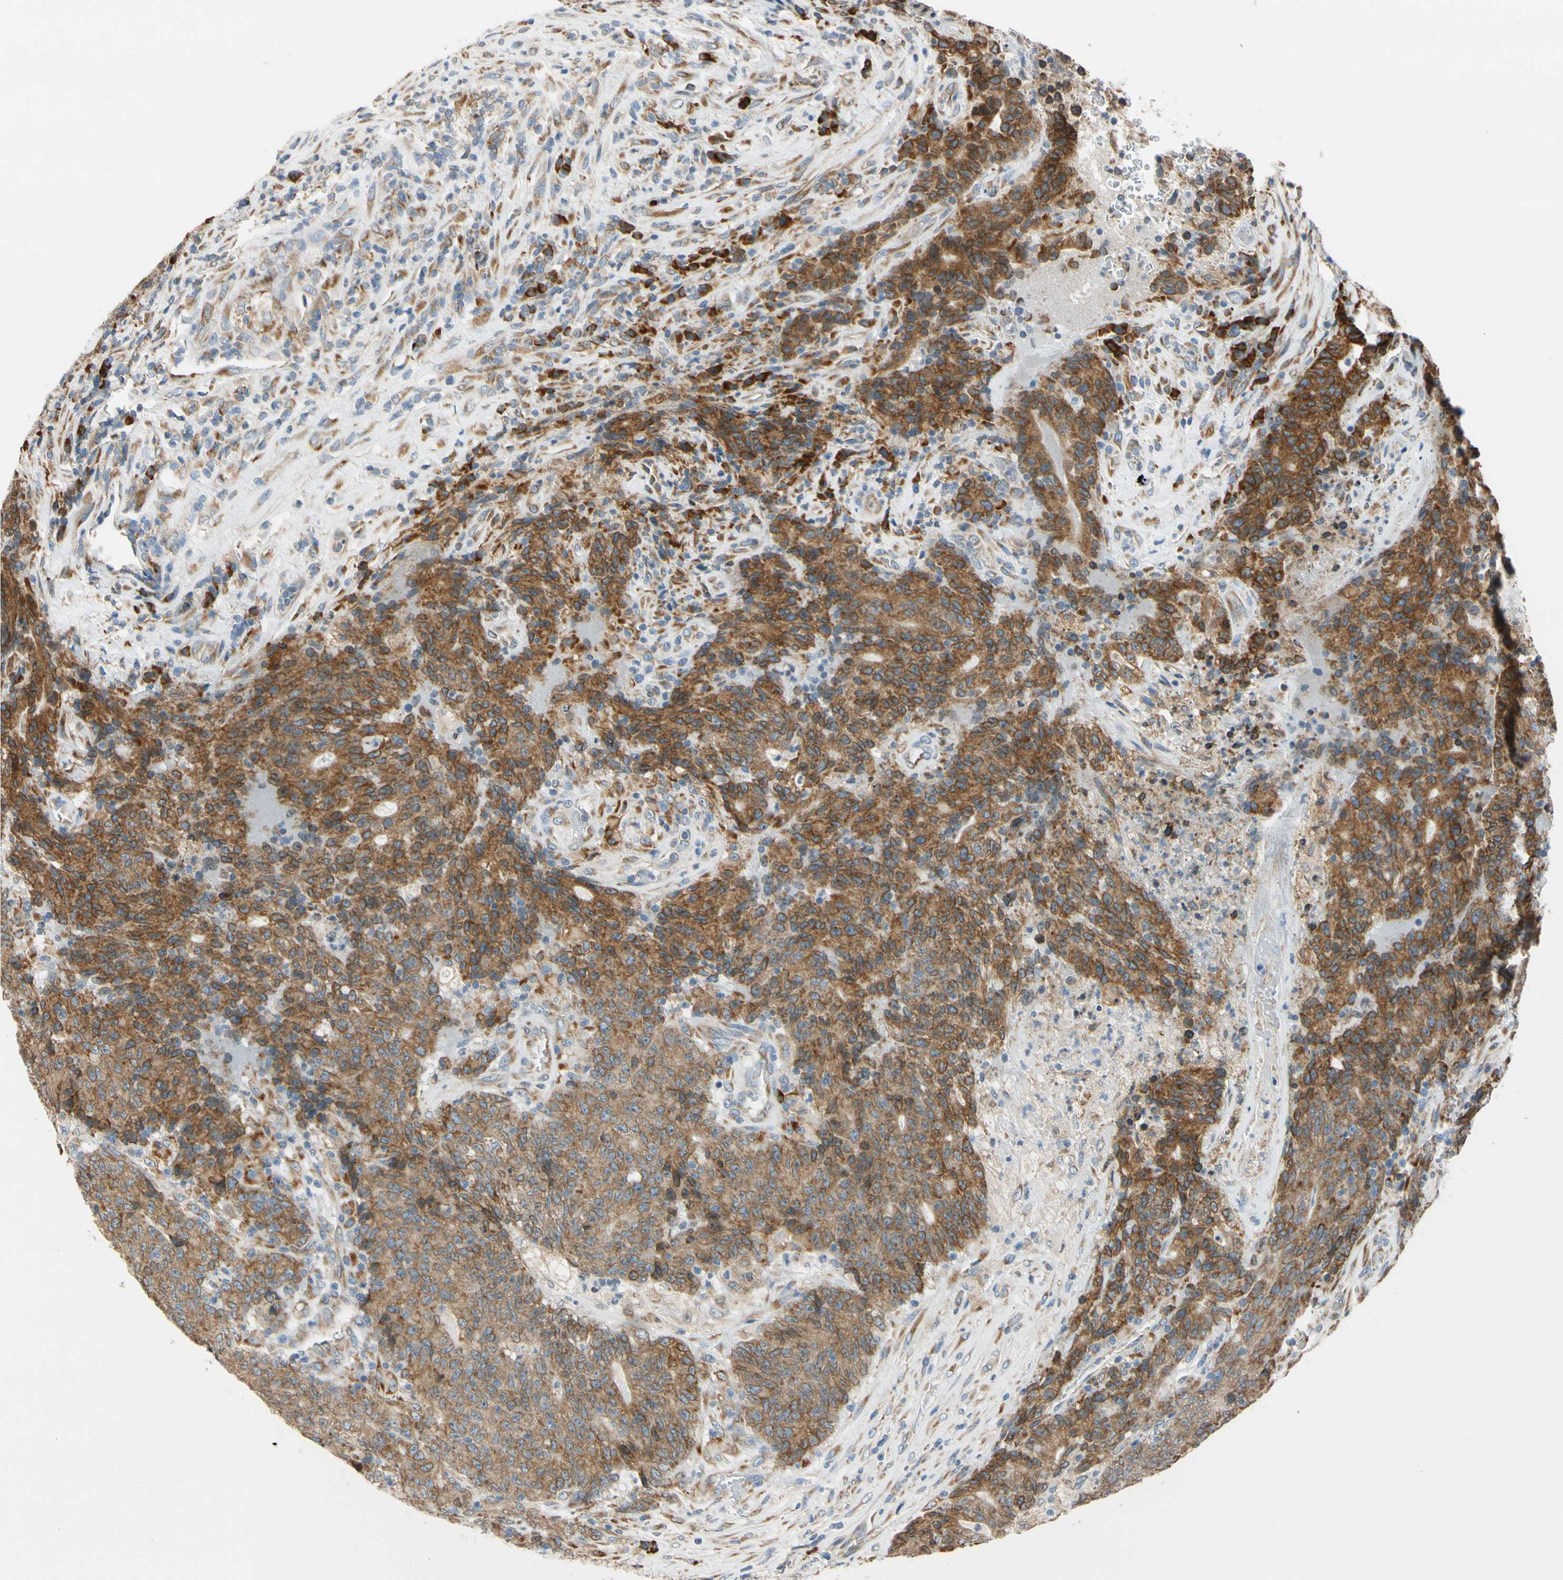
{"staining": {"intensity": "strong", "quantity": ">75%", "location": "cytoplasmic/membranous"}, "tissue": "colorectal cancer", "cell_type": "Tumor cells", "image_type": "cancer", "snomed": [{"axis": "morphology", "description": "Normal tissue, NOS"}, {"axis": "morphology", "description": "Adenocarcinoma, NOS"}, {"axis": "topography", "description": "Colon"}], "caption": "A photomicrograph showing strong cytoplasmic/membranous staining in about >75% of tumor cells in colorectal cancer (adenocarcinoma), as visualized by brown immunohistochemical staining.", "gene": "RPN2", "patient": {"sex": "female", "age": 75}}